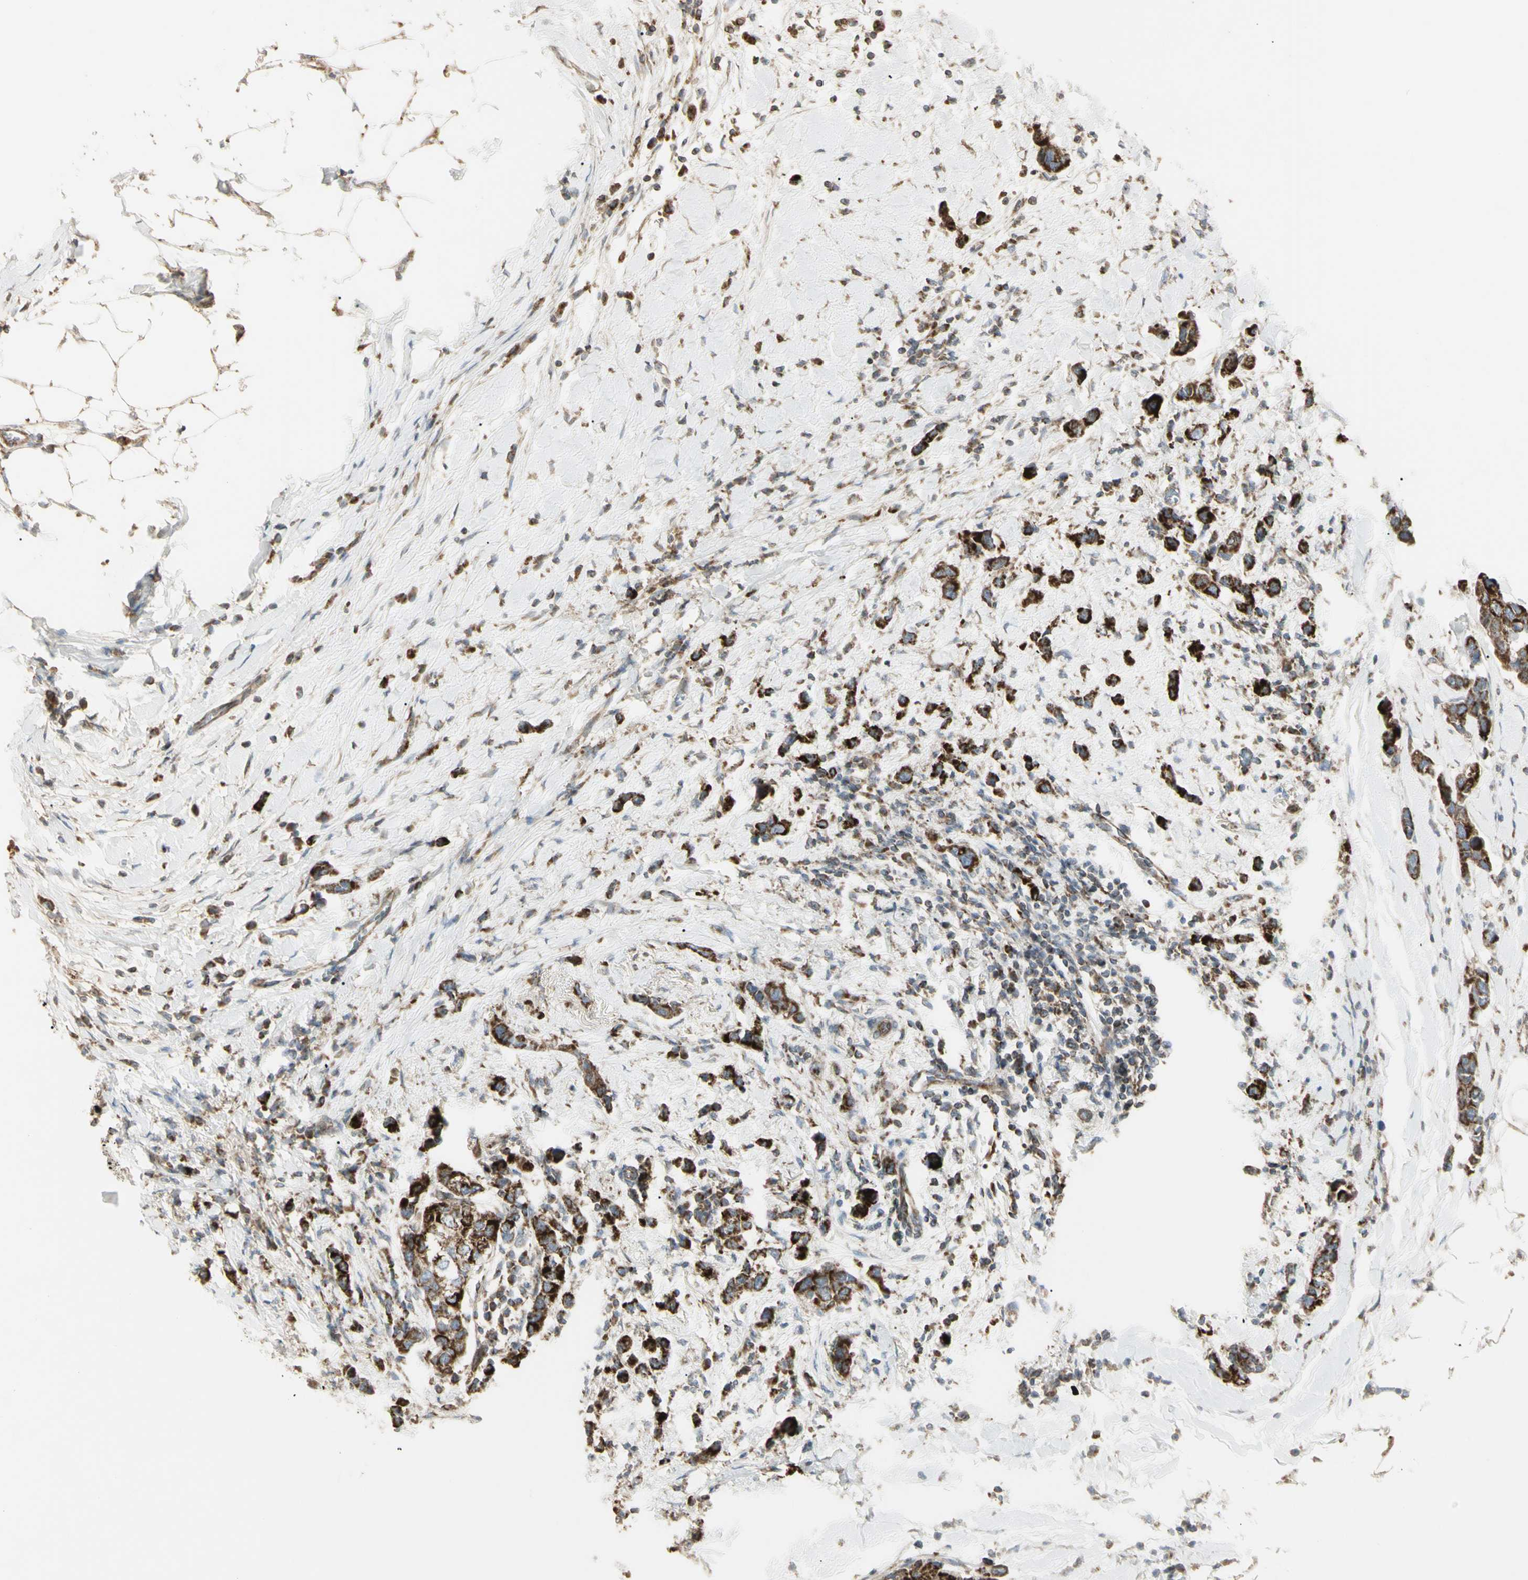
{"staining": {"intensity": "strong", "quantity": ">75%", "location": "cytoplasmic/membranous"}, "tissue": "breast cancer", "cell_type": "Tumor cells", "image_type": "cancer", "snomed": [{"axis": "morphology", "description": "Normal tissue, NOS"}, {"axis": "morphology", "description": "Duct carcinoma"}, {"axis": "topography", "description": "Breast"}], "caption": "Immunohistochemical staining of human breast cancer (invasive ductal carcinoma) reveals strong cytoplasmic/membranous protein expression in approximately >75% of tumor cells. (DAB (3,3'-diaminobenzidine) IHC with brightfield microscopy, high magnification).", "gene": "CYB5R1", "patient": {"sex": "female", "age": 50}}